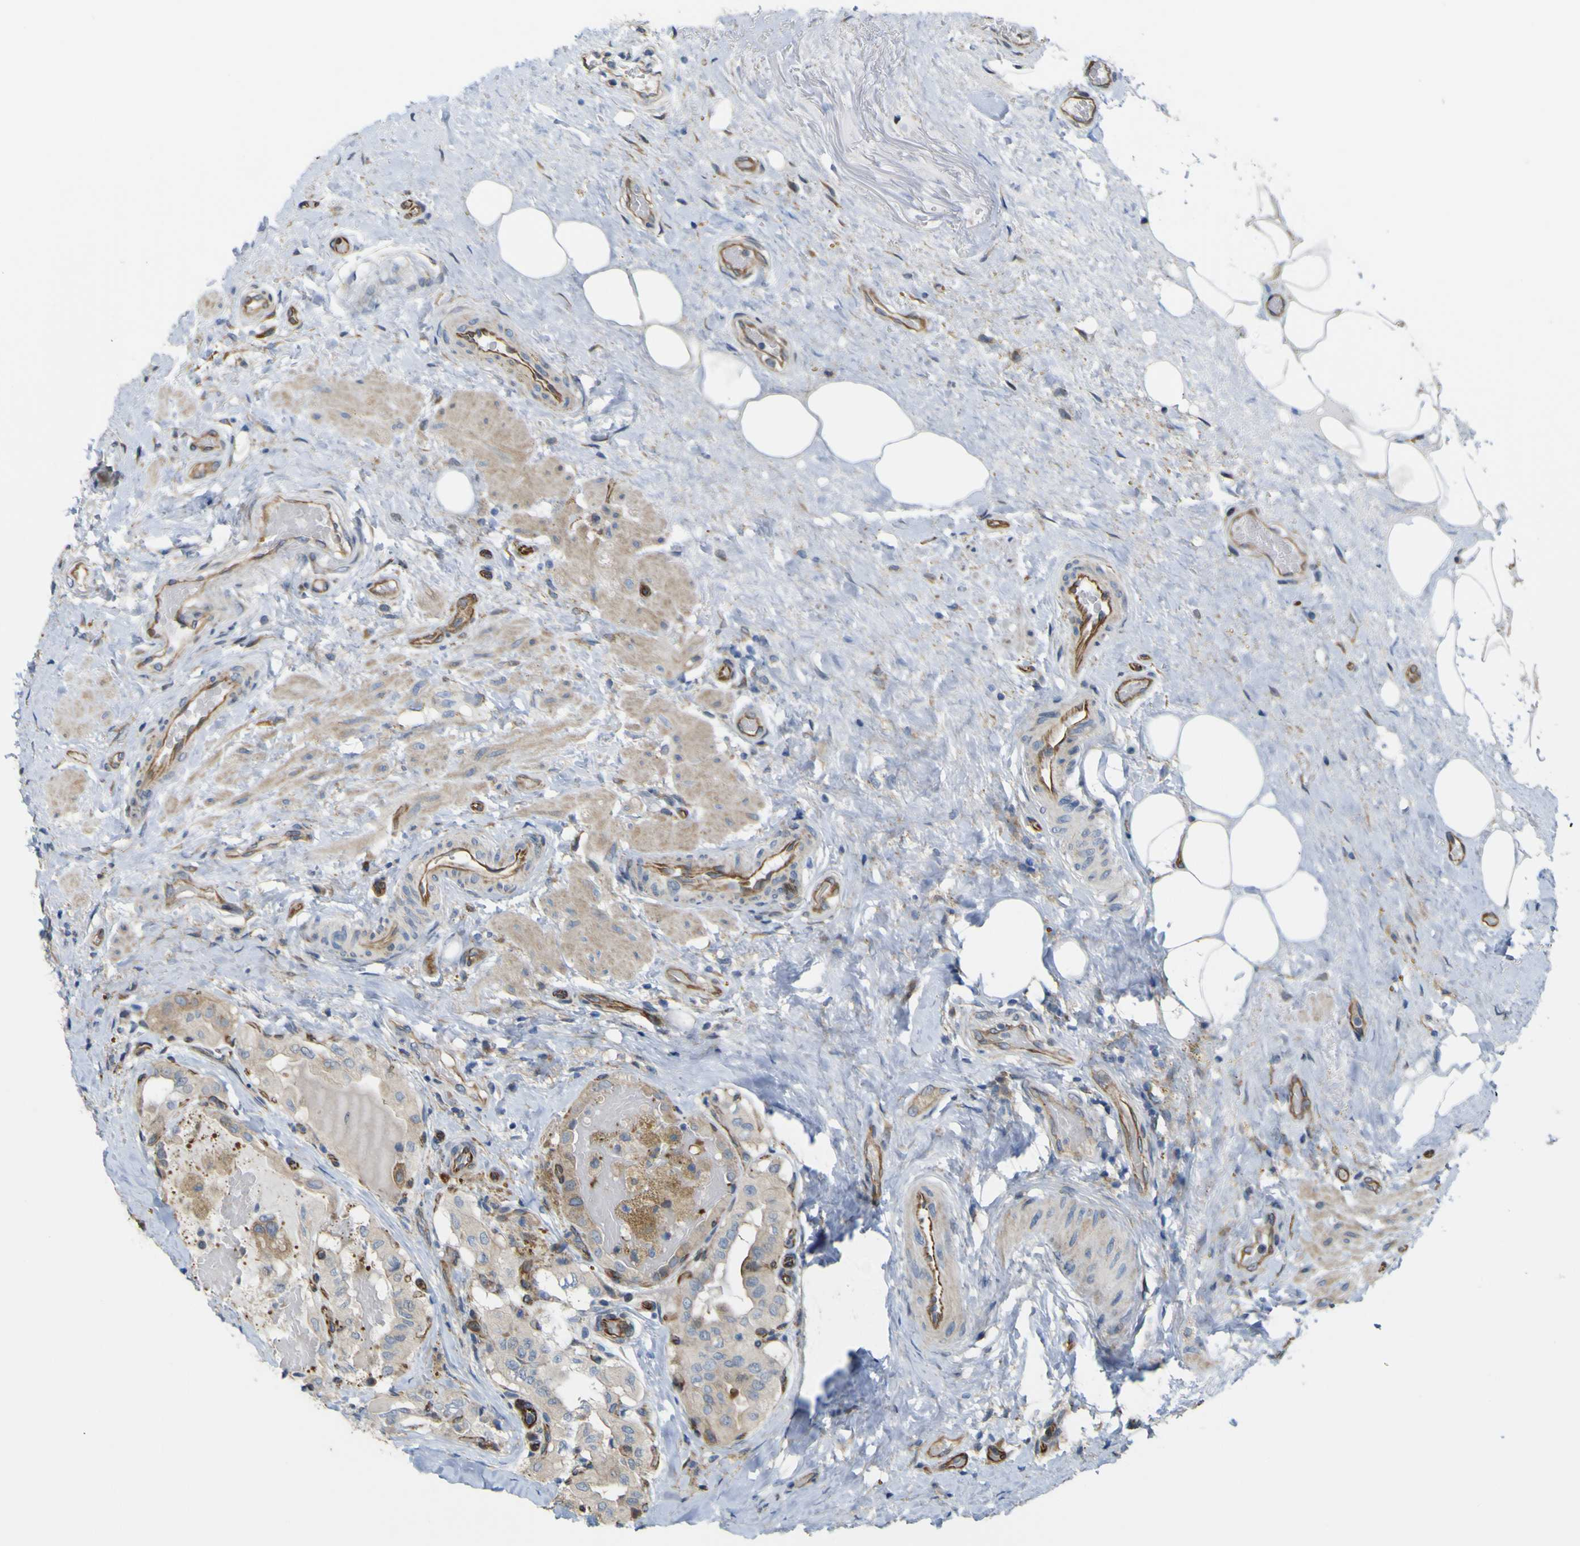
{"staining": {"intensity": "weak", "quantity": "<25%", "location": "cytoplasmic/membranous"}, "tissue": "thyroid cancer", "cell_type": "Tumor cells", "image_type": "cancer", "snomed": [{"axis": "morphology", "description": "Papillary adenocarcinoma, NOS"}, {"axis": "topography", "description": "Thyroid gland"}], "caption": "DAB immunohistochemical staining of papillary adenocarcinoma (thyroid) displays no significant staining in tumor cells.", "gene": "JPH1", "patient": {"sex": "male", "age": 77}}